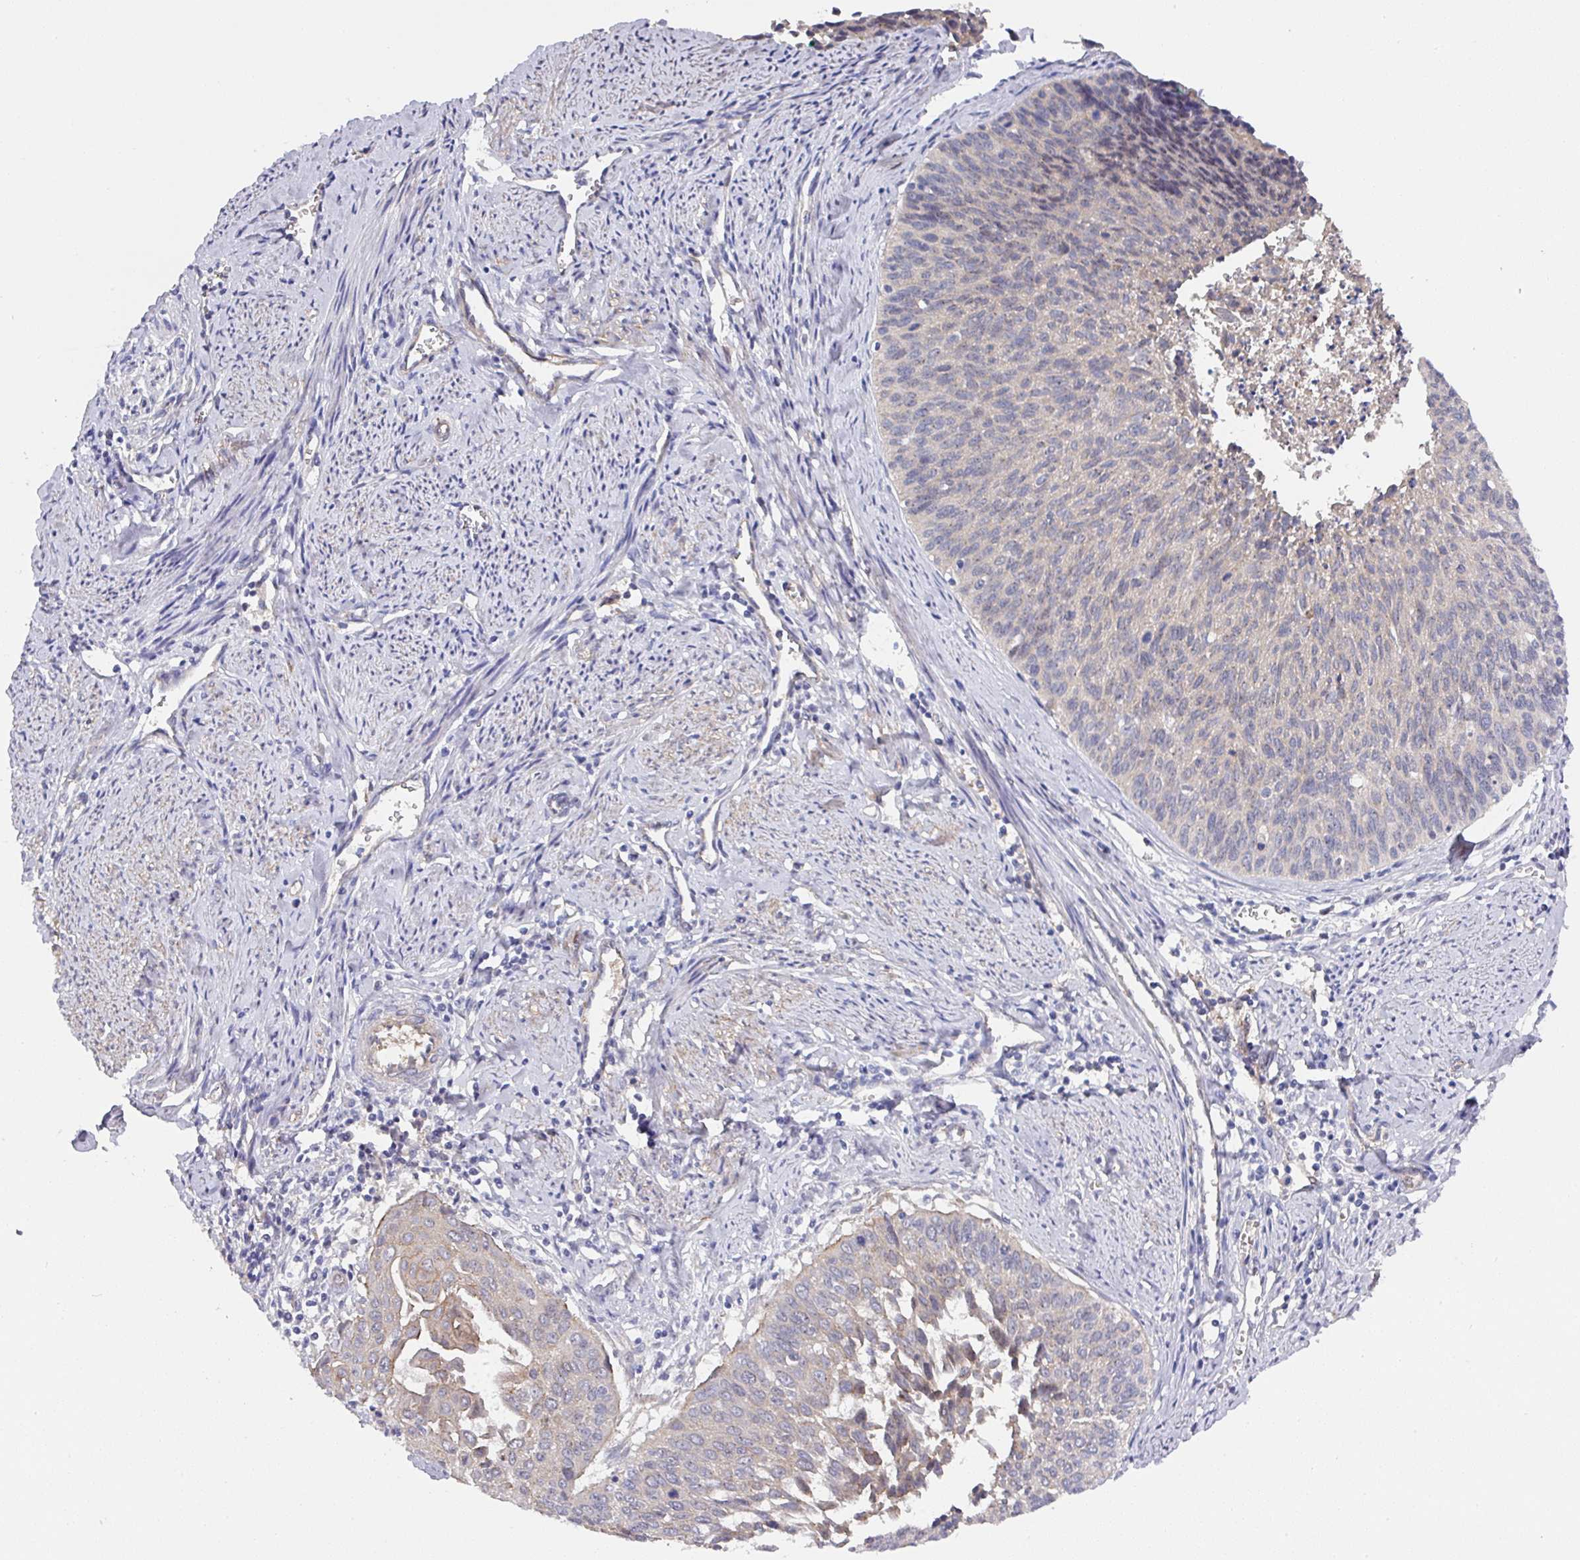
{"staining": {"intensity": "negative", "quantity": "none", "location": "none"}, "tissue": "cervical cancer", "cell_type": "Tumor cells", "image_type": "cancer", "snomed": [{"axis": "morphology", "description": "Squamous cell carcinoma, NOS"}, {"axis": "topography", "description": "Cervix"}], "caption": "This is an IHC photomicrograph of squamous cell carcinoma (cervical). There is no staining in tumor cells.", "gene": "PRR5", "patient": {"sex": "female", "age": 55}}